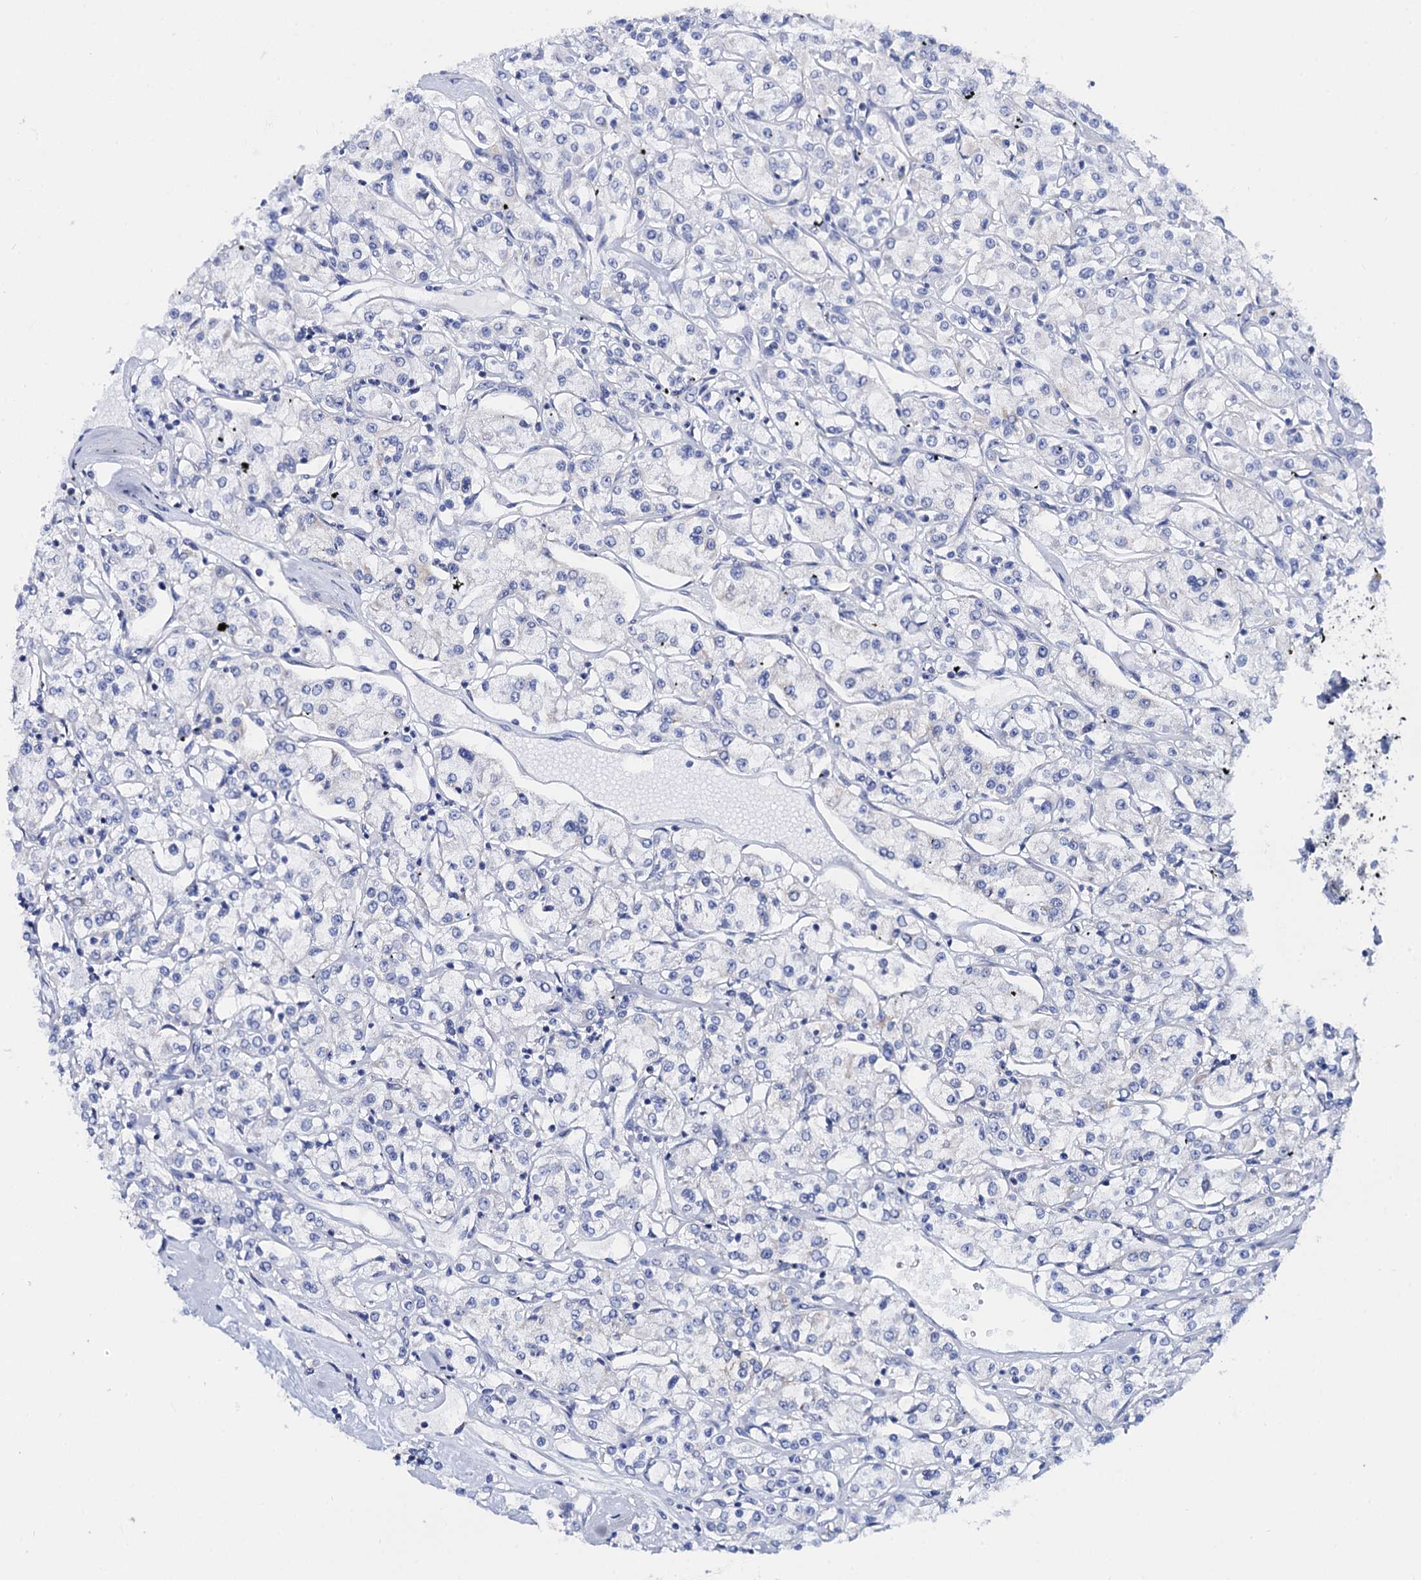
{"staining": {"intensity": "negative", "quantity": "none", "location": "none"}, "tissue": "renal cancer", "cell_type": "Tumor cells", "image_type": "cancer", "snomed": [{"axis": "morphology", "description": "Adenocarcinoma, NOS"}, {"axis": "topography", "description": "Kidney"}], "caption": "A high-resolution histopathology image shows immunohistochemistry staining of adenocarcinoma (renal), which displays no significant positivity in tumor cells. (DAB (3,3'-diaminobenzidine) immunohistochemistry visualized using brightfield microscopy, high magnification).", "gene": "ACADSB", "patient": {"sex": "female", "age": 59}}